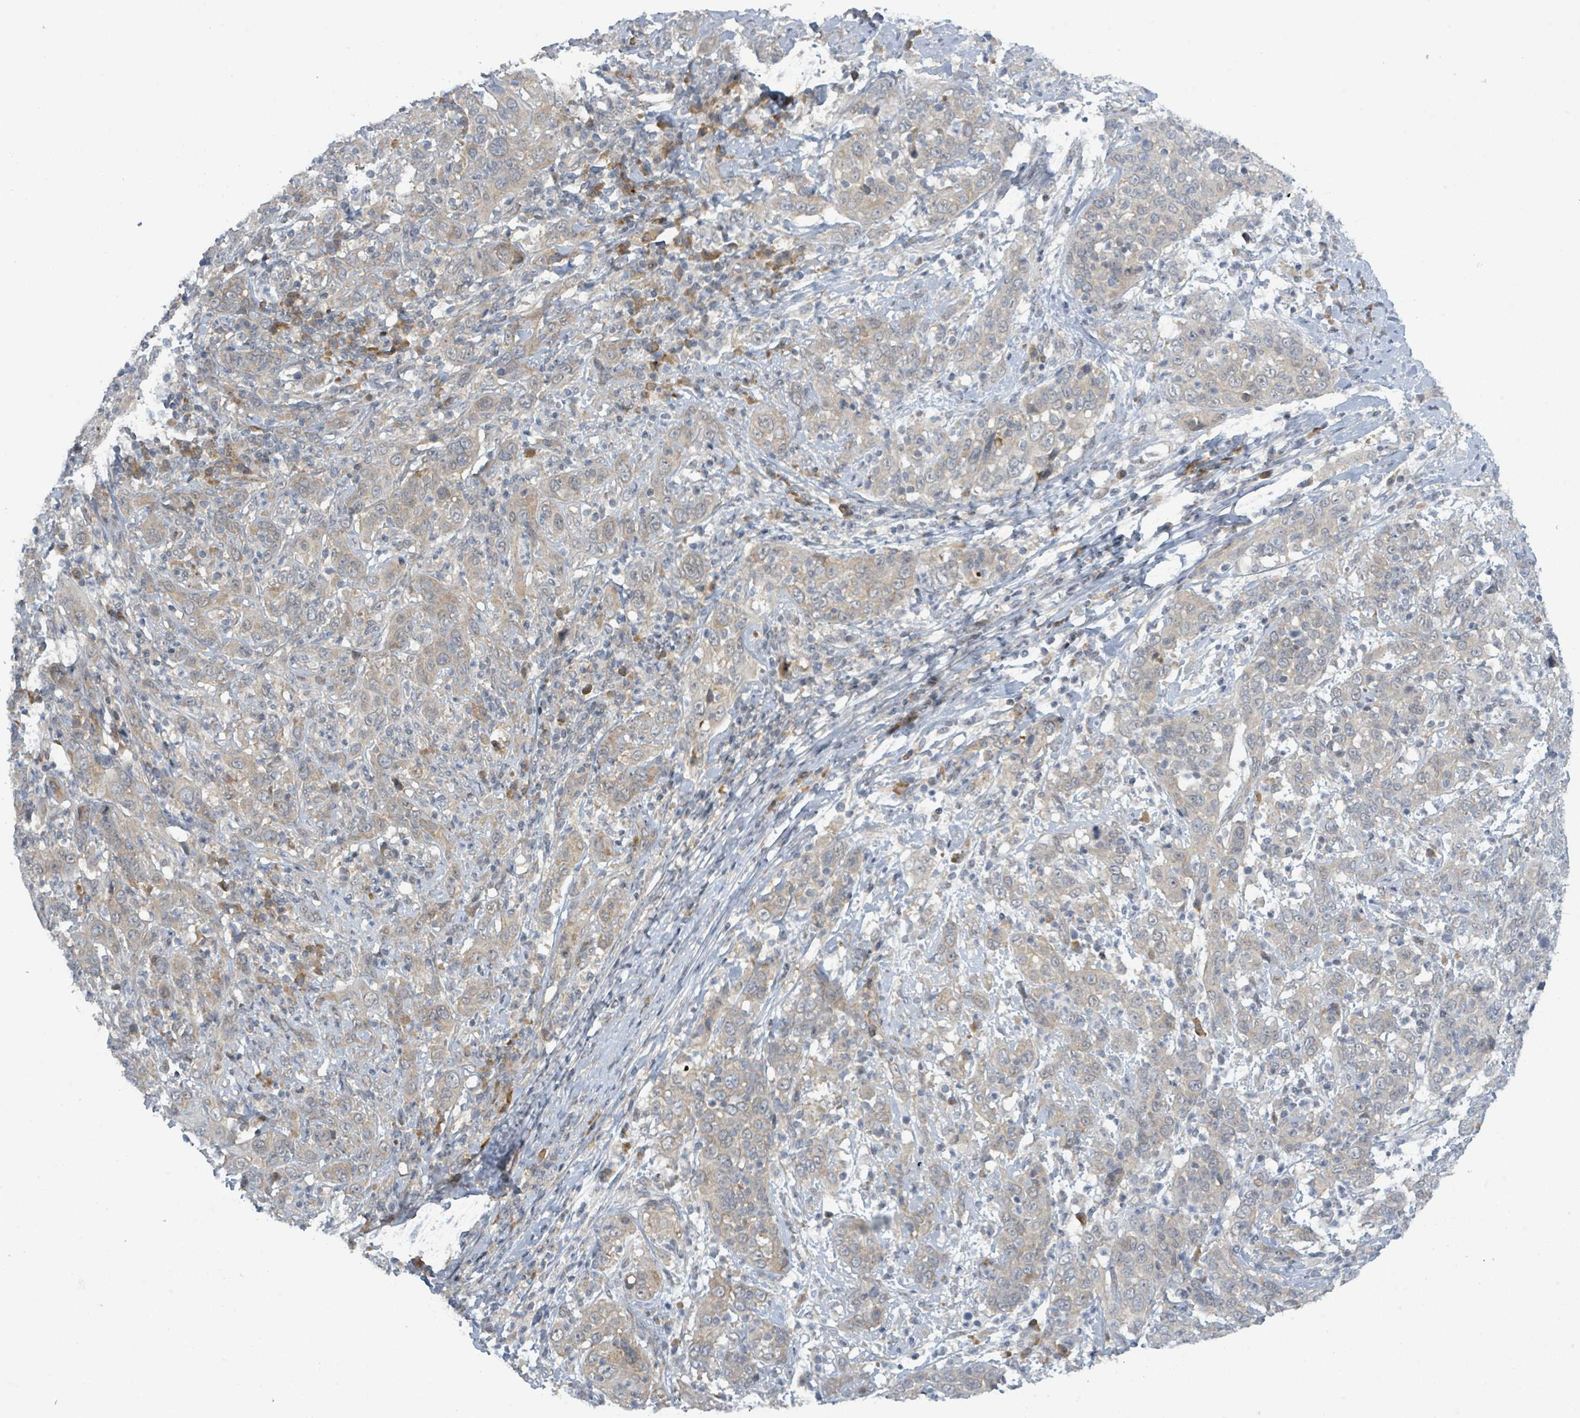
{"staining": {"intensity": "weak", "quantity": "25%-75%", "location": "cytoplasmic/membranous"}, "tissue": "cervical cancer", "cell_type": "Tumor cells", "image_type": "cancer", "snomed": [{"axis": "morphology", "description": "Squamous cell carcinoma, NOS"}, {"axis": "topography", "description": "Cervix"}], "caption": "Cervical cancer (squamous cell carcinoma) stained for a protein (brown) displays weak cytoplasmic/membranous positive expression in approximately 25%-75% of tumor cells.", "gene": "RPL32", "patient": {"sex": "female", "age": 46}}